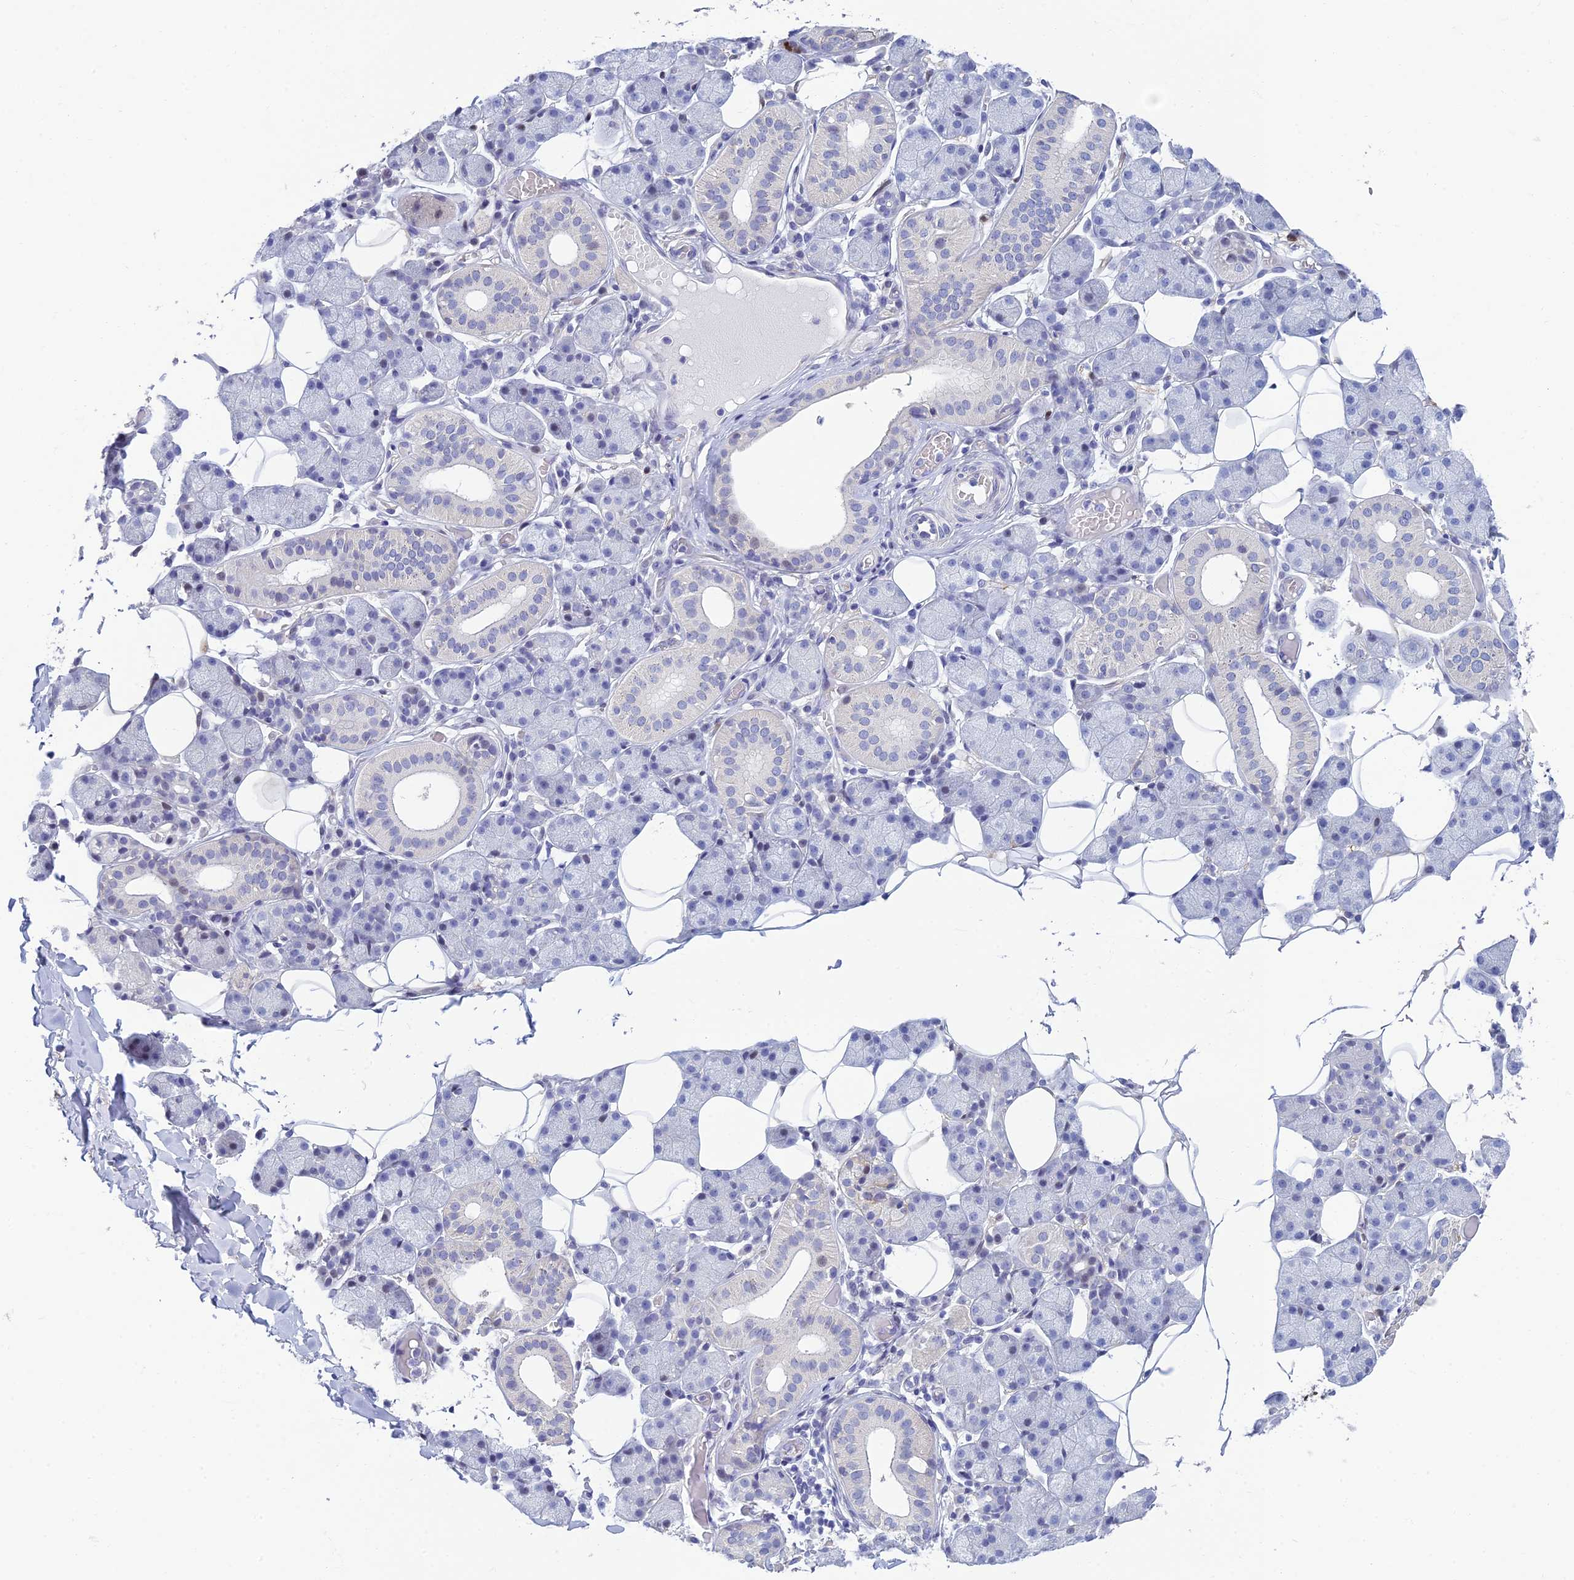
{"staining": {"intensity": "negative", "quantity": "none", "location": "none"}, "tissue": "salivary gland", "cell_type": "Glandular cells", "image_type": "normal", "snomed": [{"axis": "morphology", "description": "Normal tissue, NOS"}, {"axis": "topography", "description": "Salivary gland"}], "caption": "Salivary gland was stained to show a protein in brown. There is no significant positivity in glandular cells.", "gene": "NEURL1", "patient": {"sex": "female", "age": 33}}